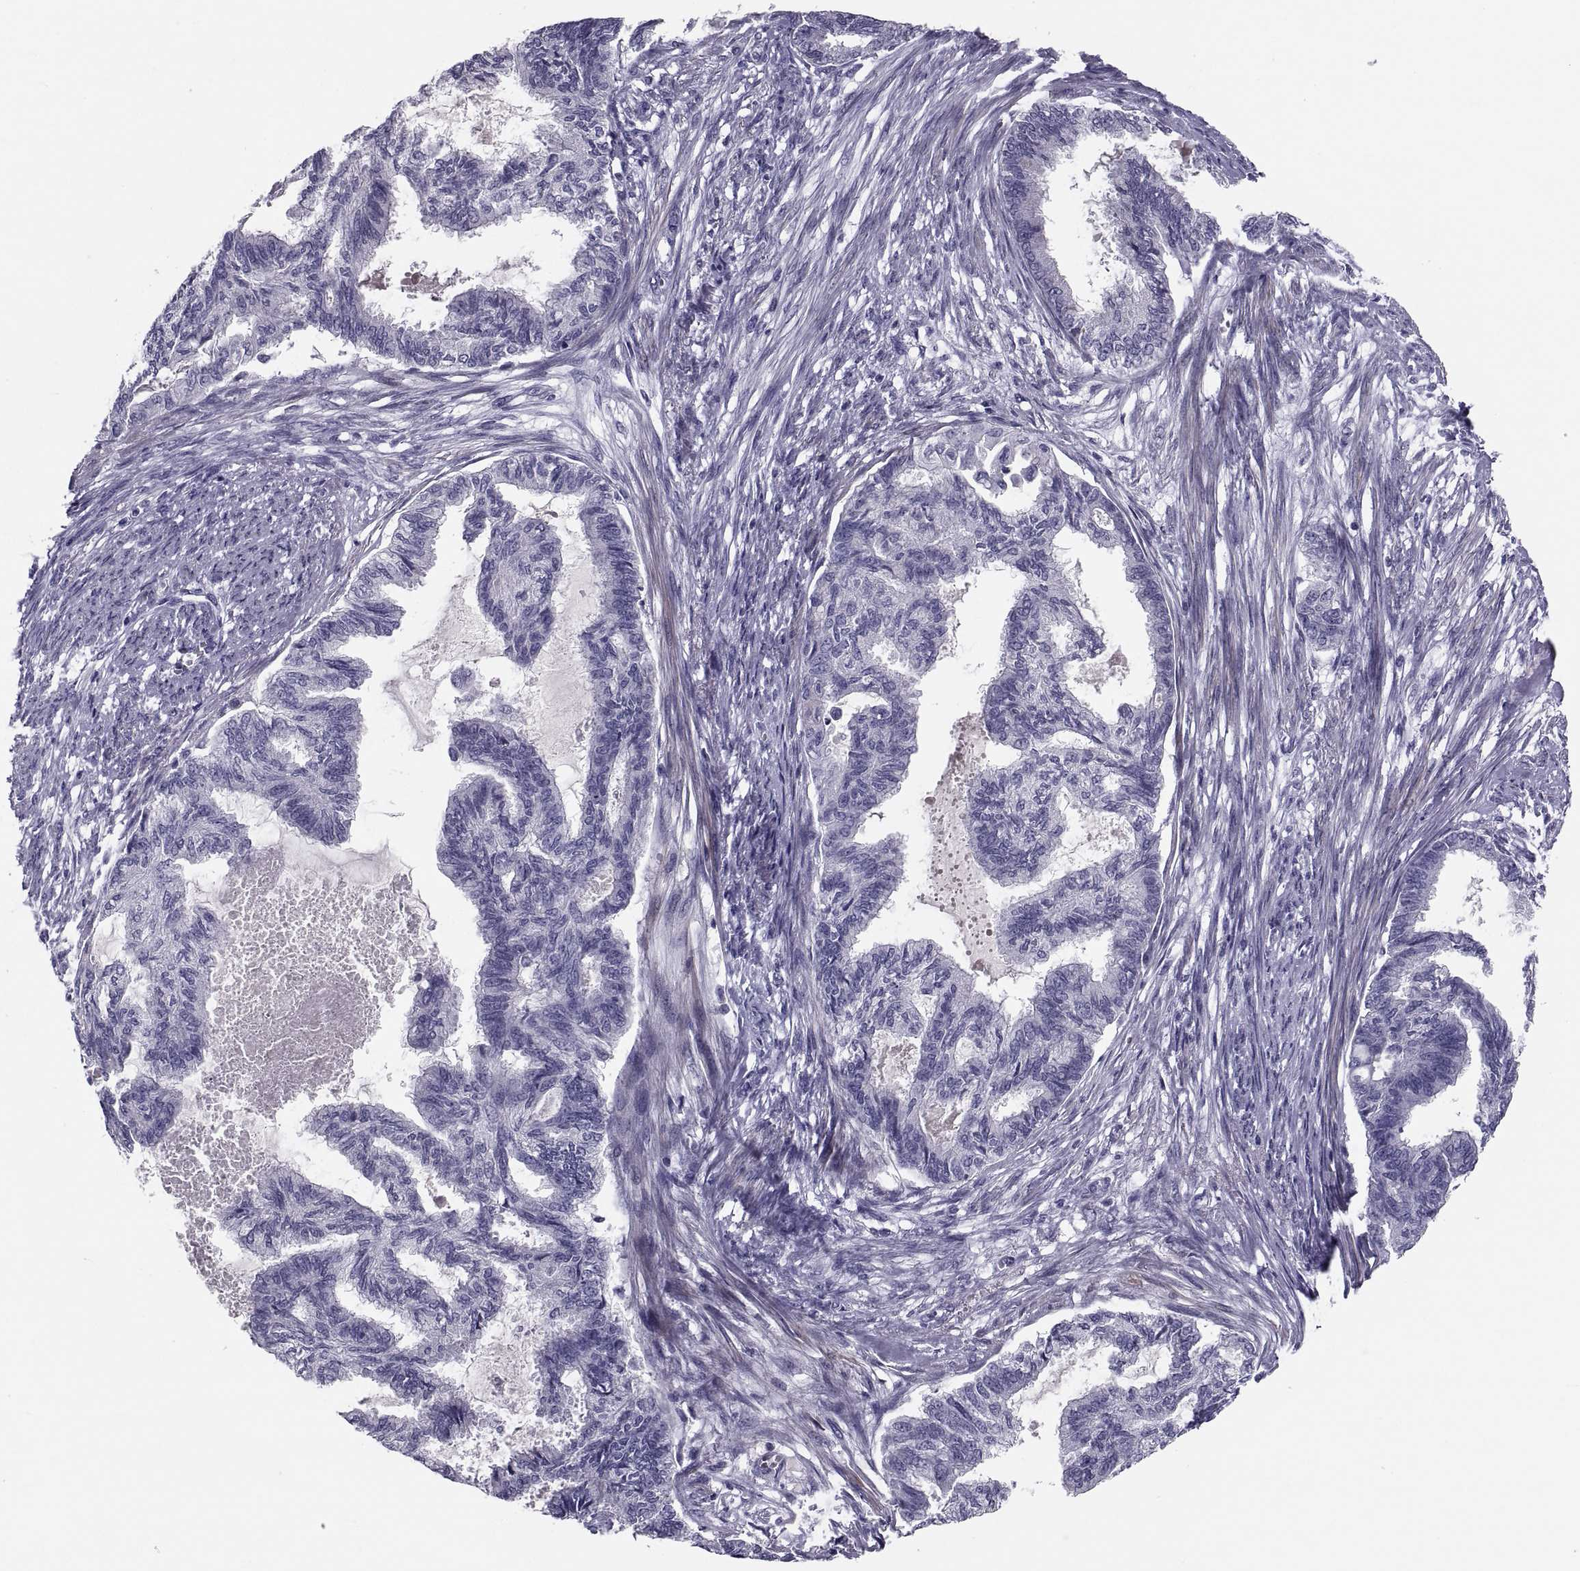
{"staining": {"intensity": "negative", "quantity": "none", "location": "none"}, "tissue": "endometrial cancer", "cell_type": "Tumor cells", "image_type": "cancer", "snomed": [{"axis": "morphology", "description": "Adenocarcinoma, NOS"}, {"axis": "topography", "description": "Endometrium"}], "caption": "High power microscopy photomicrograph of an immunohistochemistry (IHC) photomicrograph of adenocarcinoma (endometrial), revealing no significant expression in tumor cells.", "gene": "PDZRN4", "patient": {"sex": "female", "age": 86}}